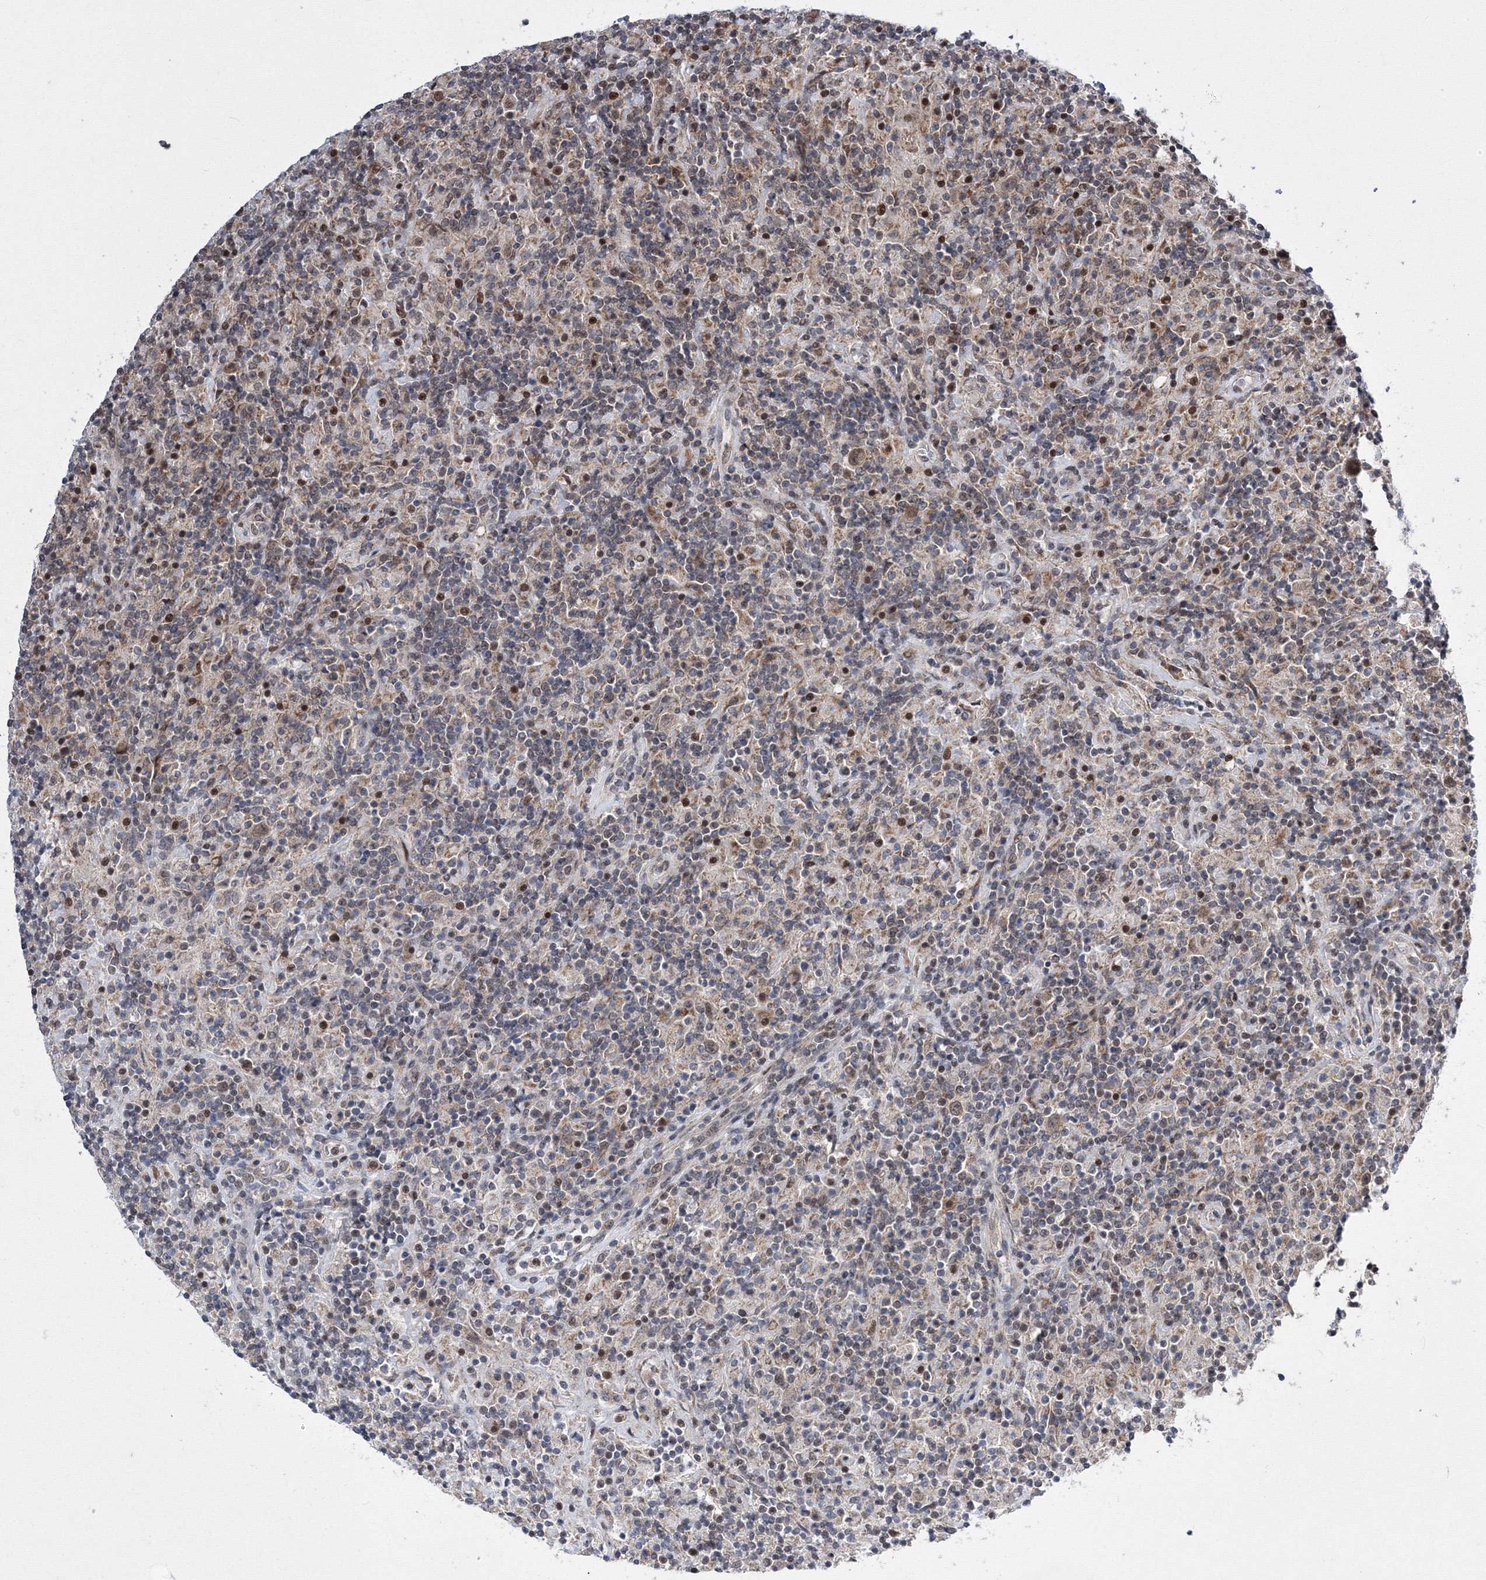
{"staining": {"intensity": "weak", "quantity": ">75%", "location": "cytoplasmic/membranous,nuclear"}, "tissue": "lymphoma", "cell_type": "Tumor cells", "image_type": "cancer", "snomed": [{"axis": "morphology", "description": "Hodgkin's disease, NOS"}, {"axis": "topography", "description": "Lymph node"}], "caption": "Protein staining of lymphoma tissue demonstrates weak cytoplasmic/membranous and nuclear staining in approximately >75% of tumor cells. The protein of interest is shown in brown color, while the nuclei are stained blue.", "gene": "GPN1", "patient": {"sex": "male", "age": 70}}